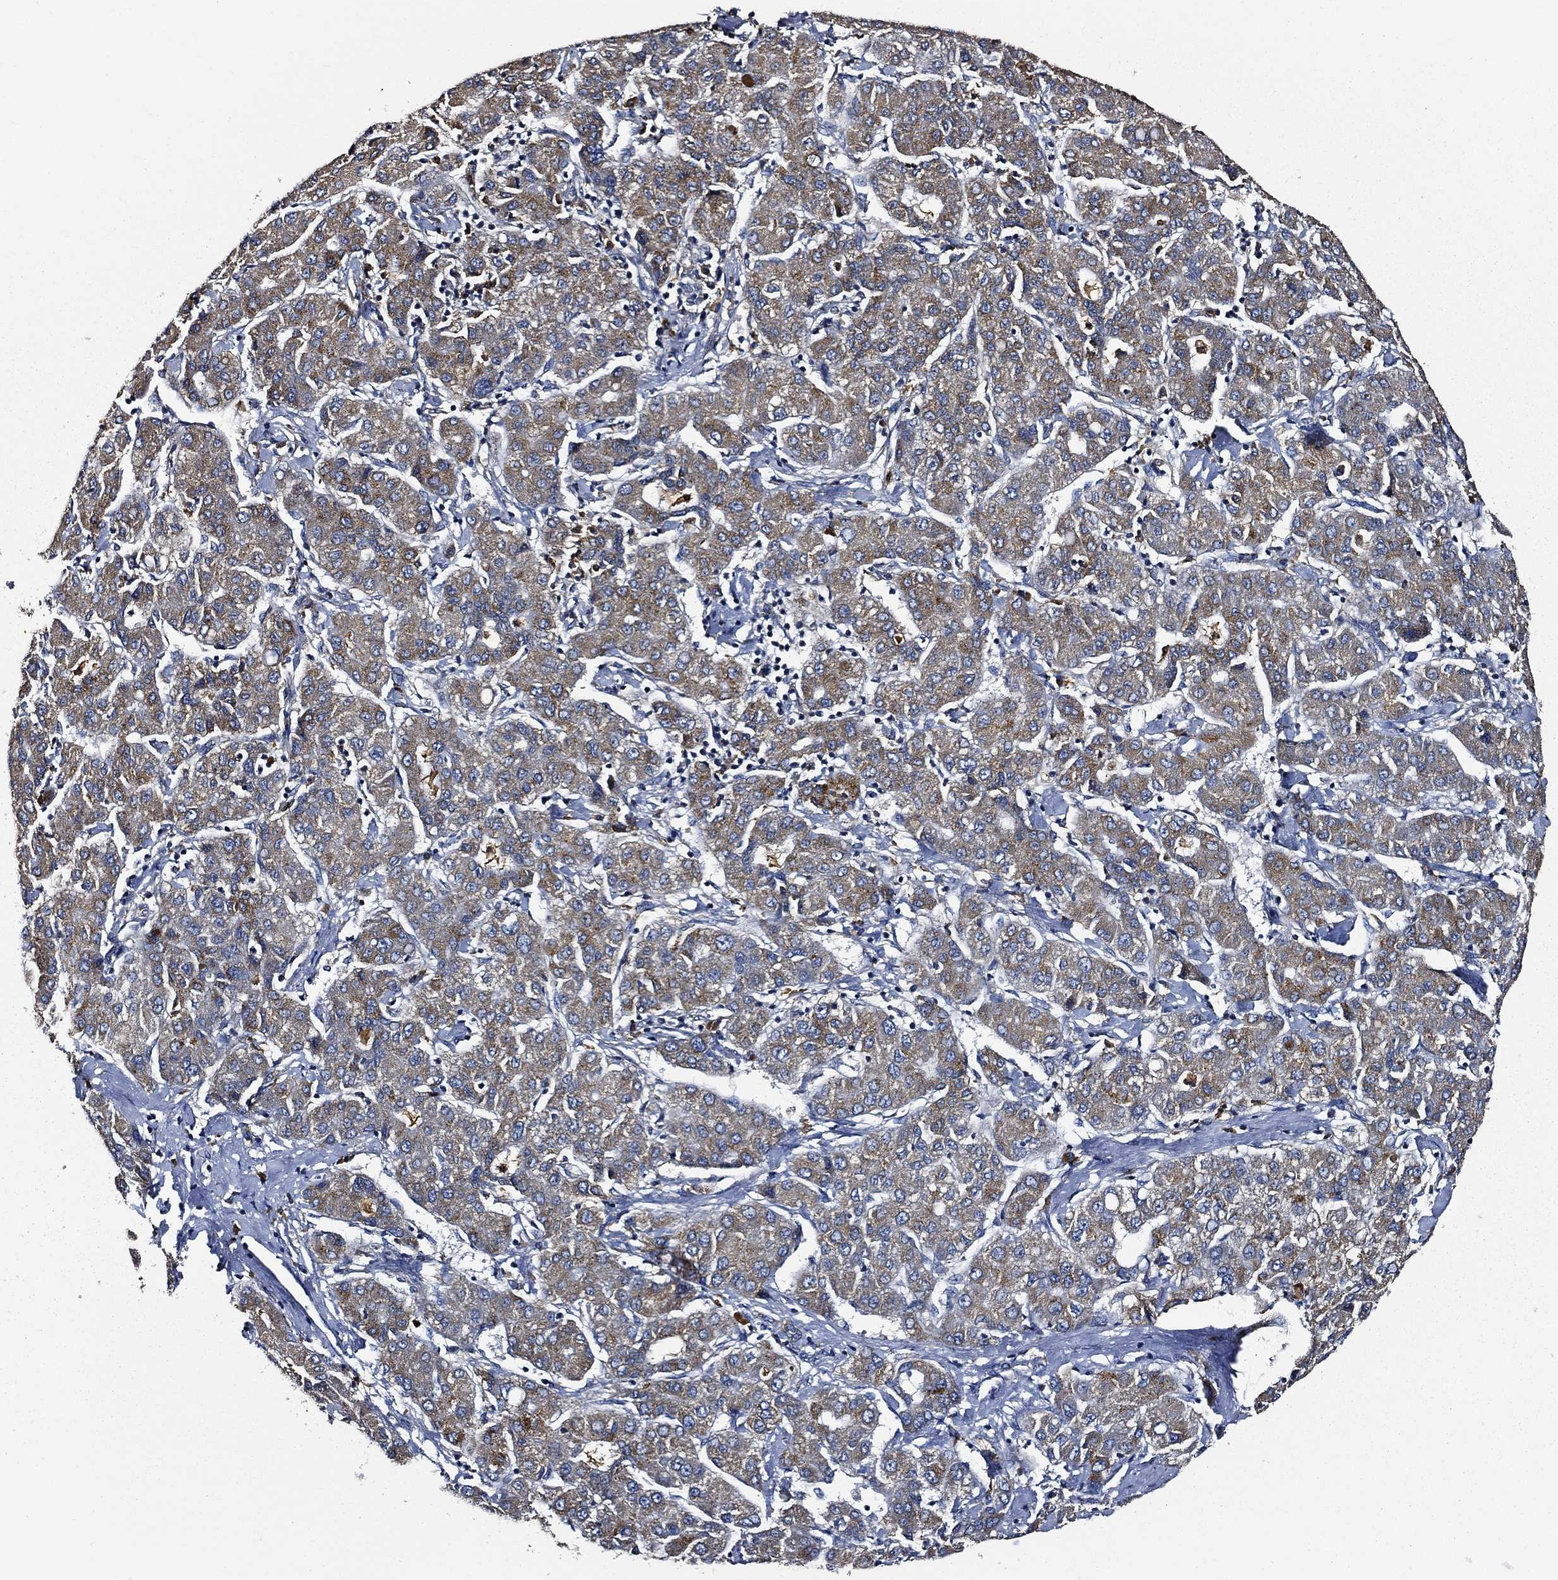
{"staining": {"intensity": "moderate", "quantity": ">75%", "location": "cytoplasmic/membranous"}, "tissue": "liver cancer", "cell_type": "Tumor cells", "image_type": "cancer", "snomed": [{"axis": "morphology", "description": "Carcinoma, Hepatocellular, NOS"}, {"axis": "topography", "description": "Liver"}], "caption": "Tumor cells display medium levels of moderate cytoplasmic/membranous positivity in approximately >75% of cells in liver hepatocellular carcinoma. (Brightfield microscopy of DAB IHC at high magnification).", "gene": "PRDX4", "patient": {"sex": "male", "age": 65}}